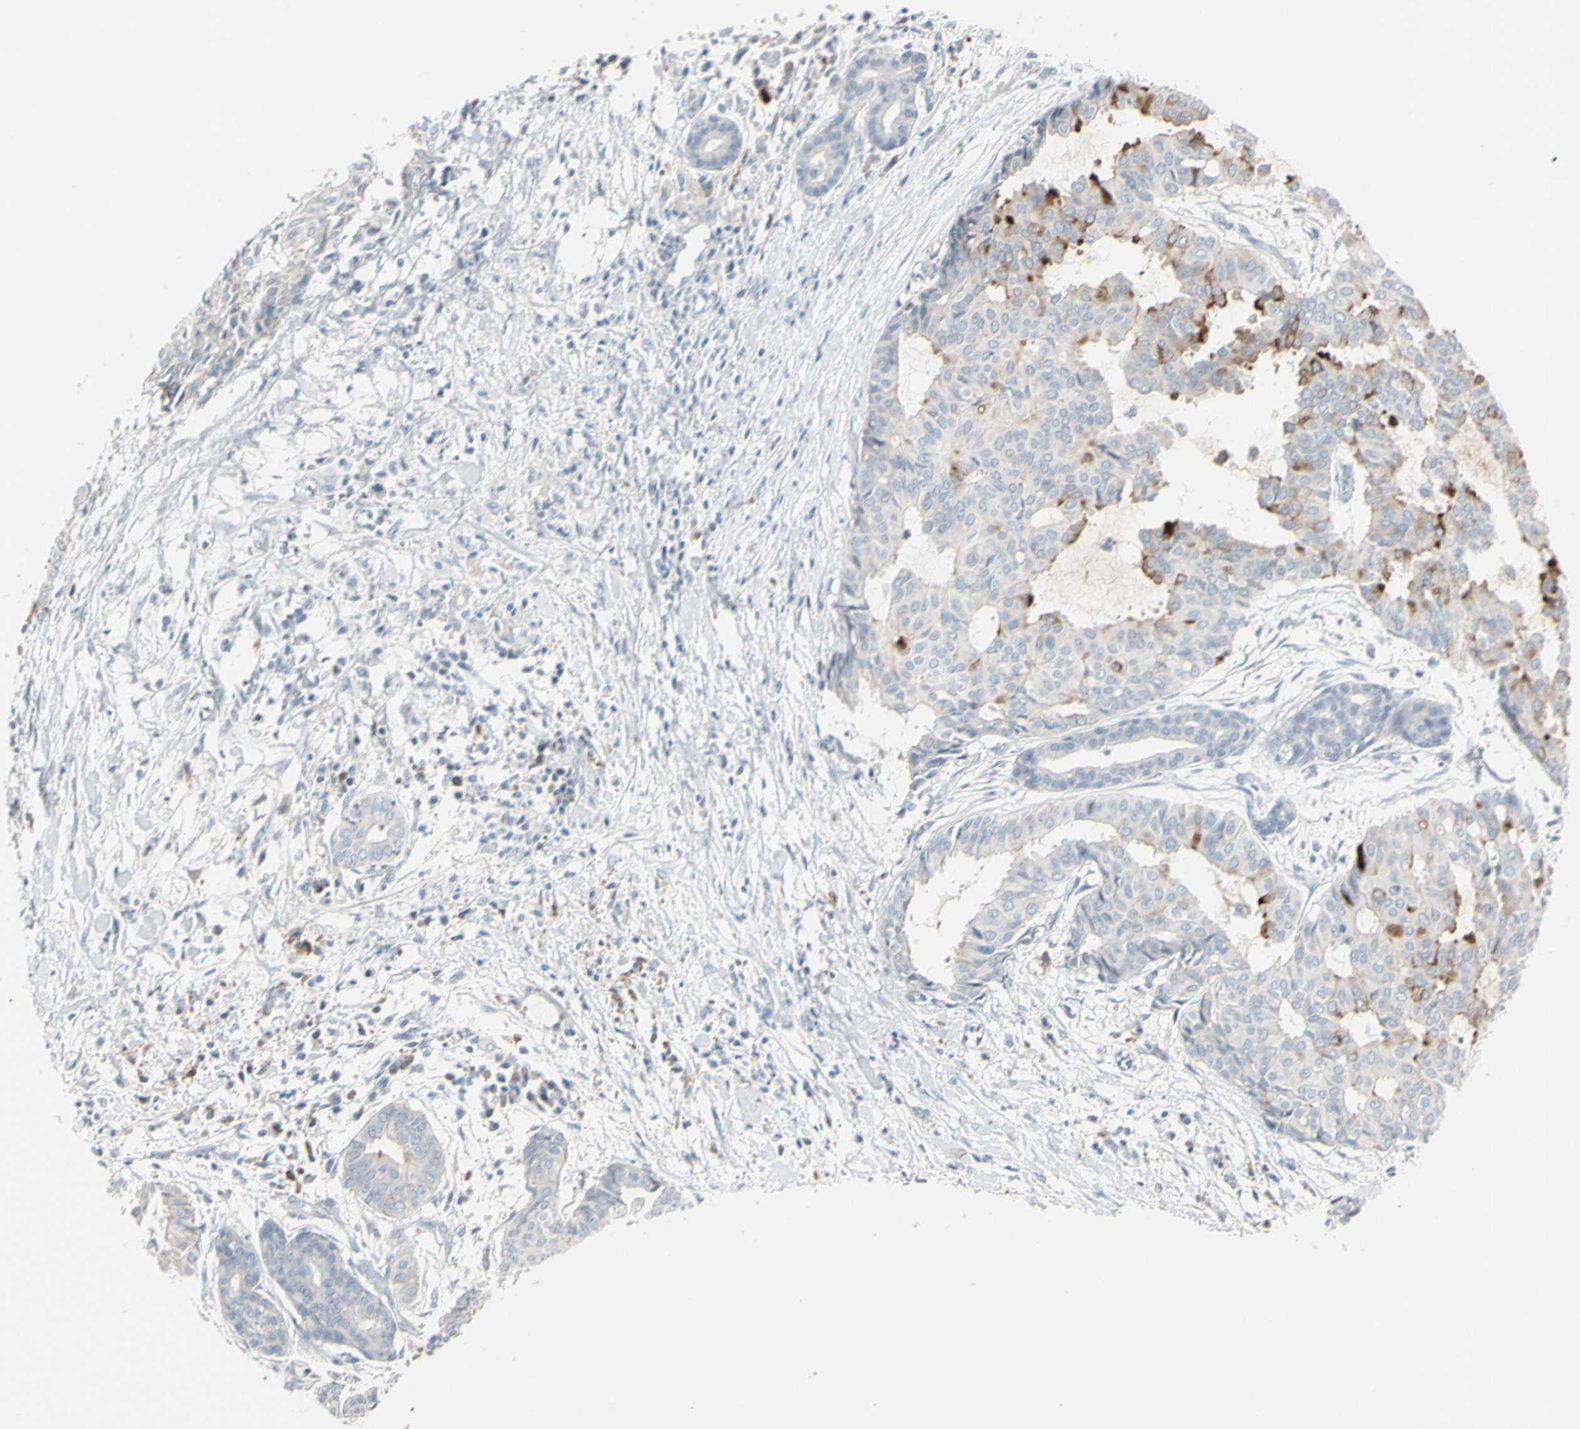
{"staining": {"intensity": "moderate", "quantity": "<25%", "location": "cytoplasmic/membranous"}, "tissue": "head and neck cancer", "cell_type": "Tumor cells", "image_type": "cancer", "snomed": [{"axis": "morphology", "description": "Adenocarcinoma, NOS"}, {"axis": "topography", "description": "Salivary gland"}, {"axis": "topography", "description": "Head-Neck"}], "caption": "An image showing moderate cytoplasmic/membranous positivity in about <25% of tumor cells in adenocarcinoma (head and neck), as visualized by brown immunohistochemical staining.", "gene": "PIP", "patient": {"sex": "female", "age": 59}}